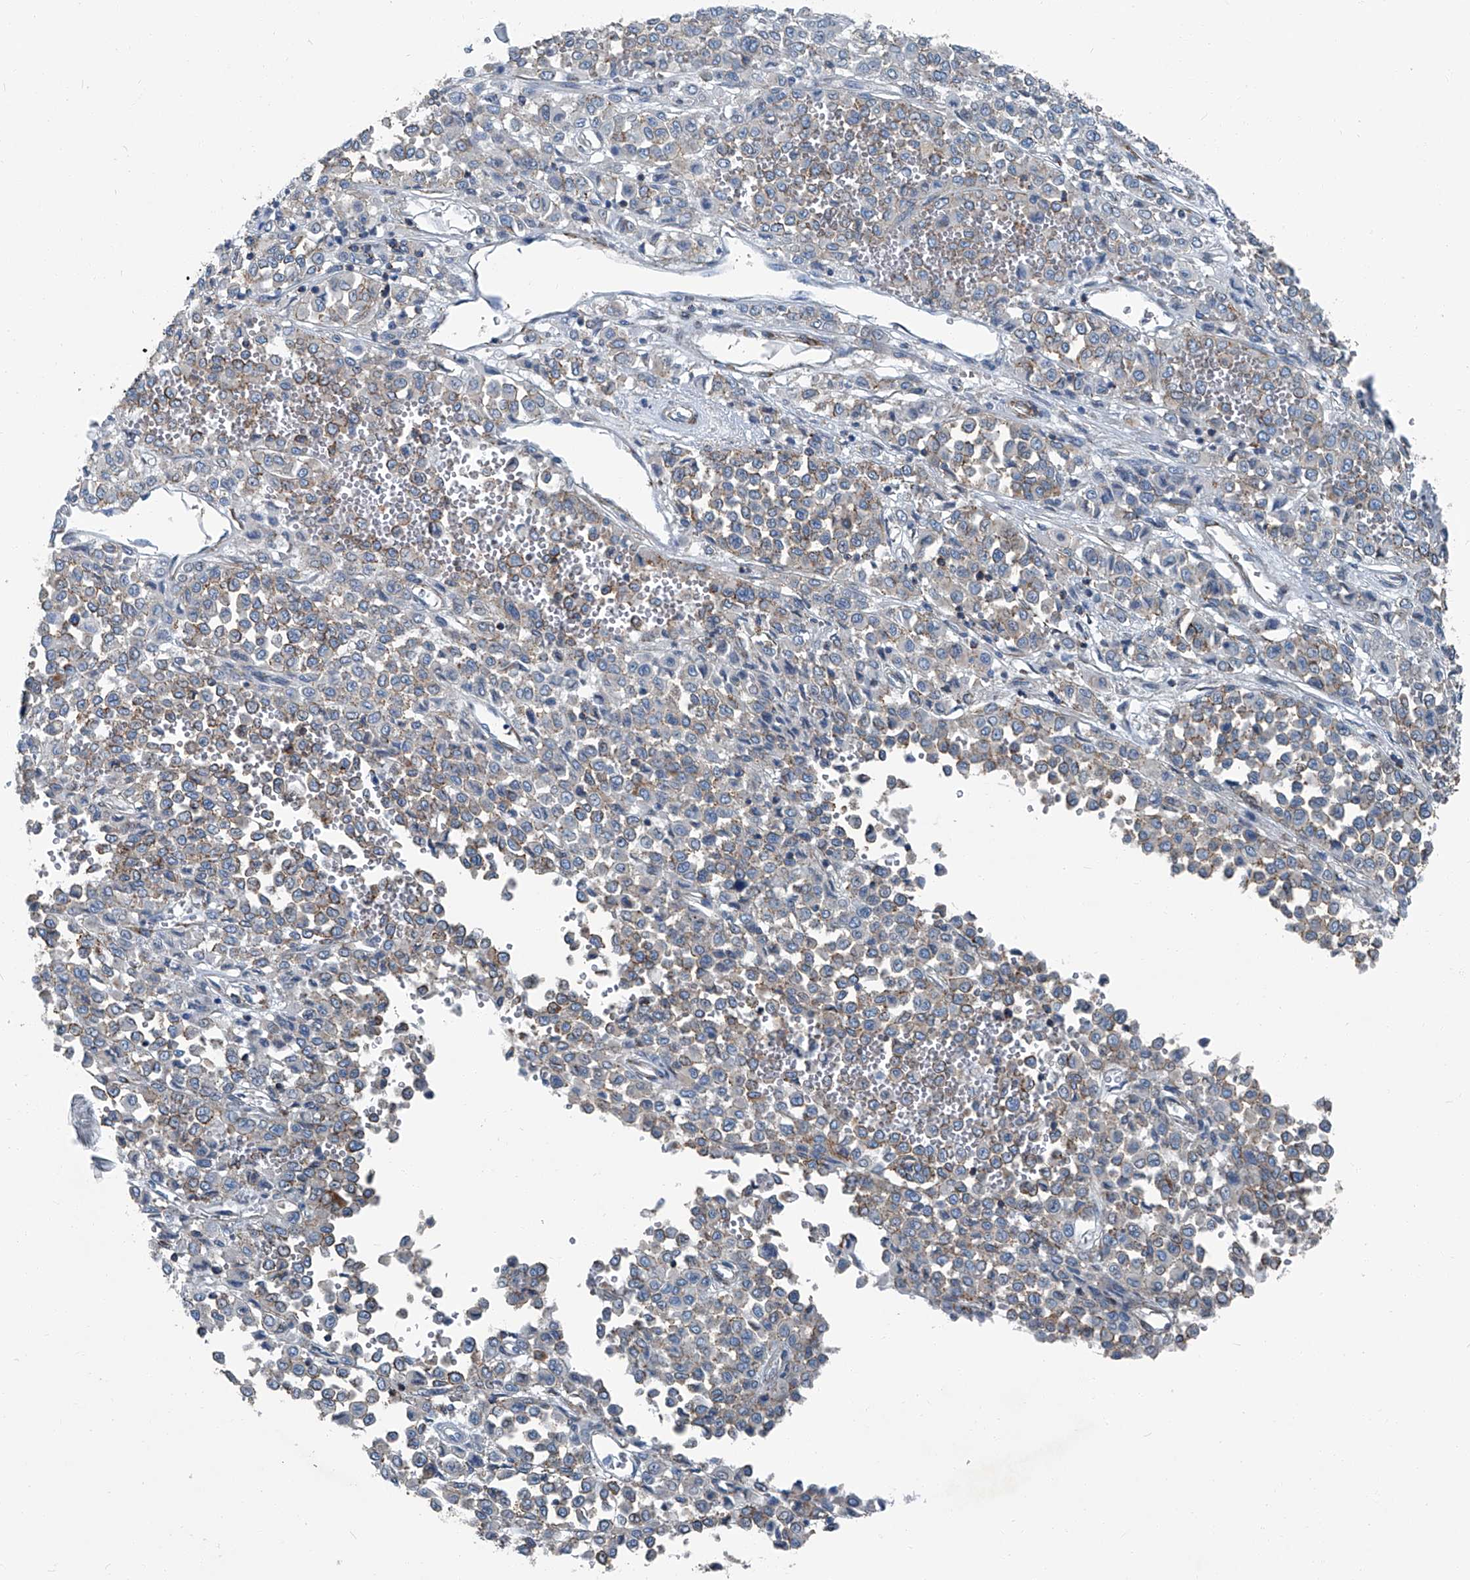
{"staining": {"intensity": "weak", "quantity": "<25%", "location": "cytoplasmic/membranous"}, "tissue": "melanoma", "cell_type": "Tumor cells", "image_type": "cancer", "snomed": [{"axis": "morphology", "description": "Malignant melanoma, Metastatic site"}, {"axis": "topography", "description": "Pancreas"}], "caption": "DAB immunohistochemical staining of human melanoma exhibits no significant positivity in tumor cells.", "gene": "SEPTIN7", "patient": {"sex": "female", "age": 30}}